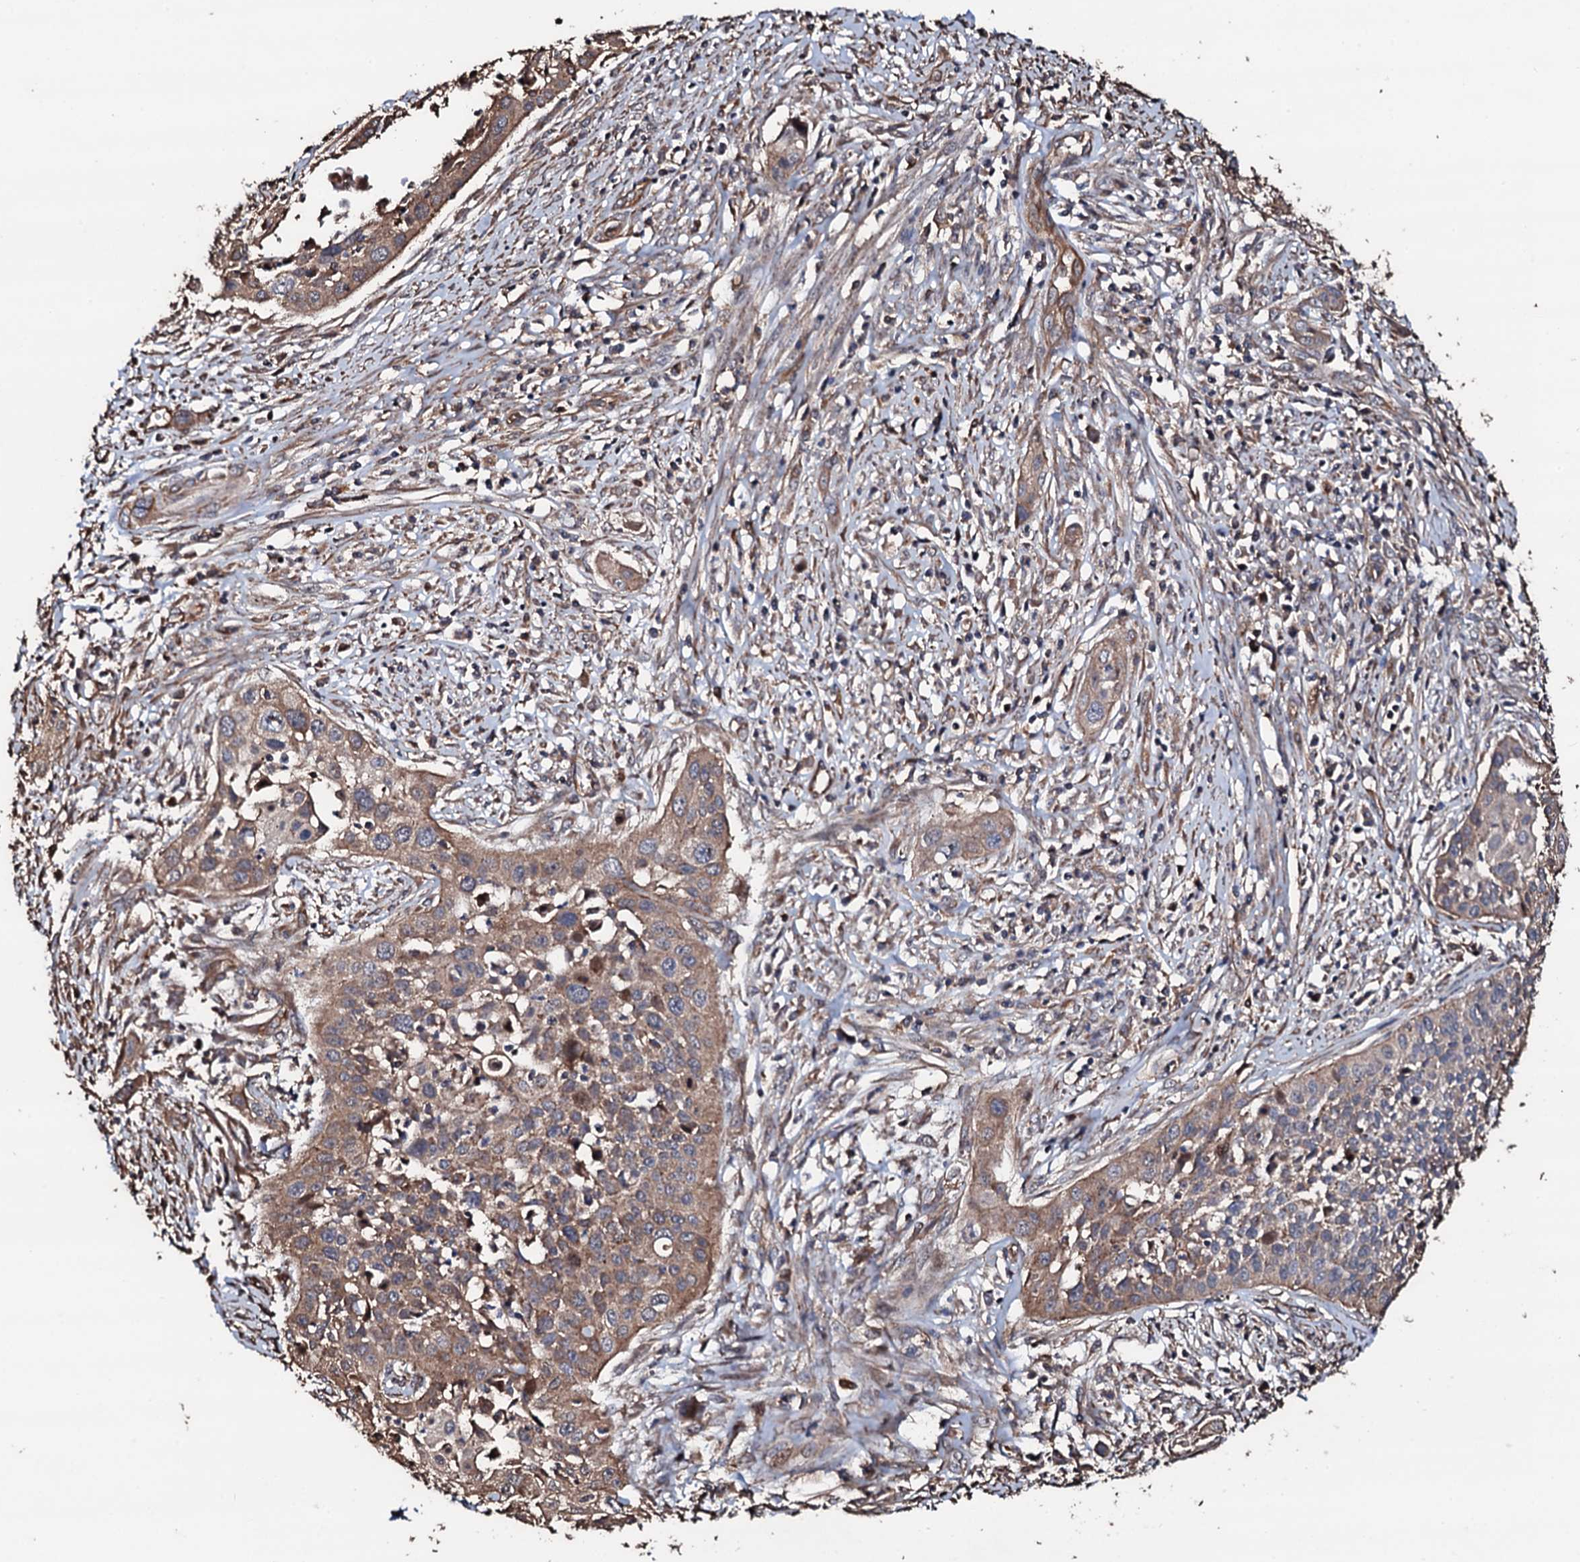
{"staining": {"intensity": "moderate", "quantity": ">75%", "location": "cytoplasmic/membranous"}, "tissue": "cervical cancer", "cell_type": "Tumor cells", "image_type": "cancer", "snomed": [{"axis": "morphology", "description": "Squamous cell carcinoma, NOS"}, {"axis": "topography", "description": "Cervix"}], "caption": "Moderate cytoplasmic/membranous expression is present in about >75% of tumor cells in squamous cell carcinoma (cervical).", "gene": "CKAP5", "patient": {"sex": "female", "age": 34}}